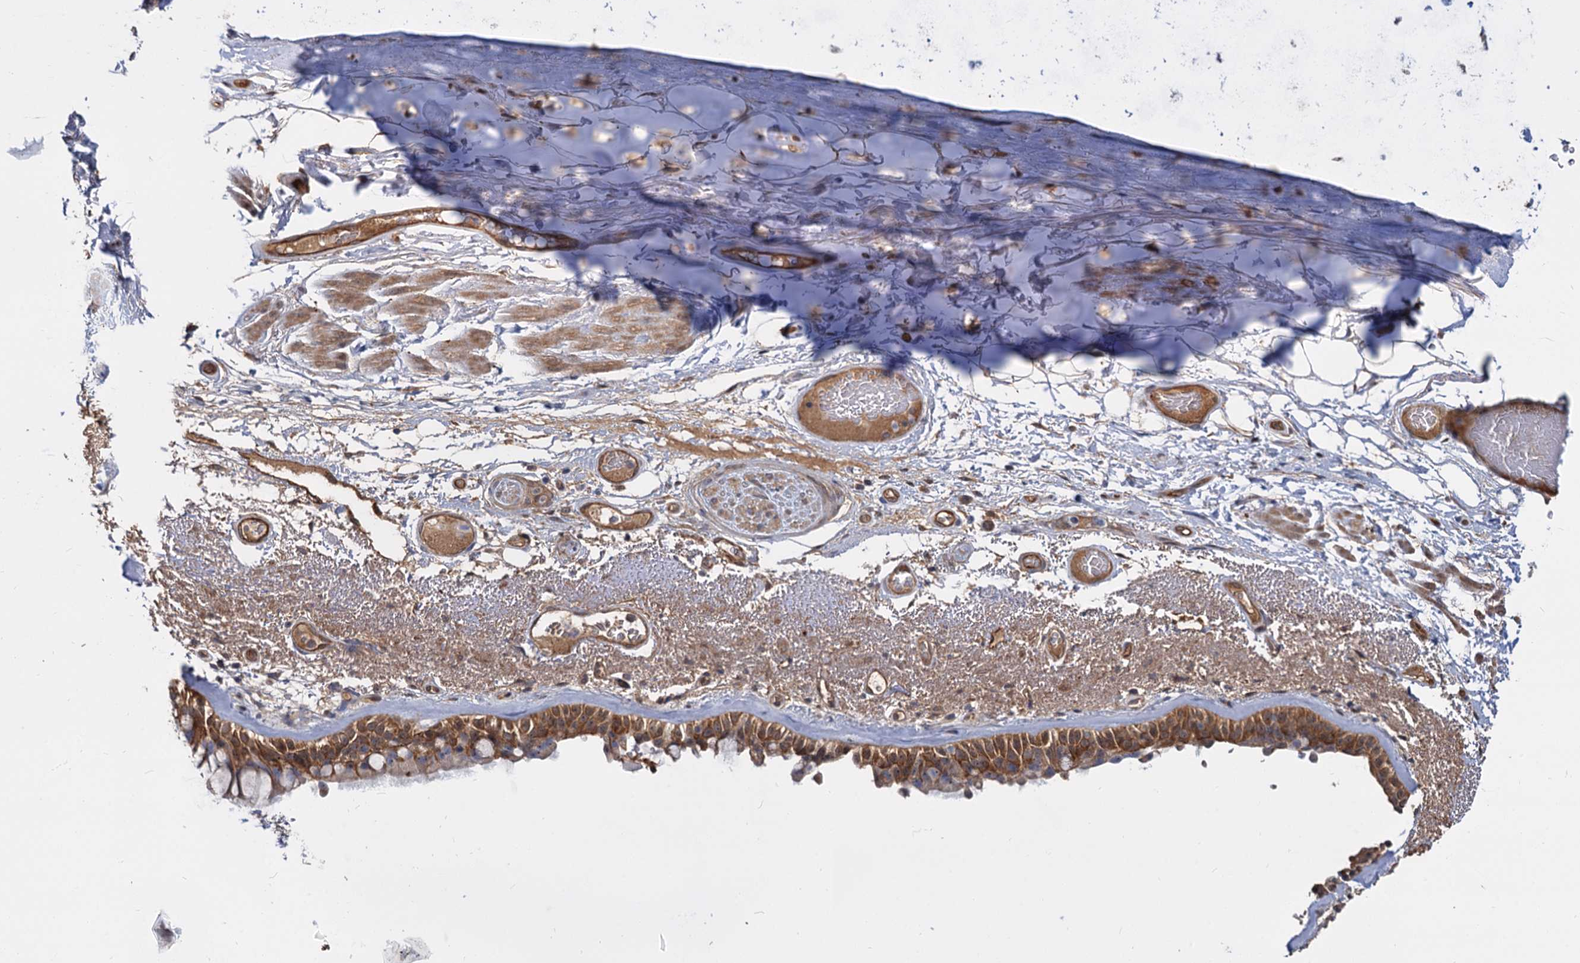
{"staining": {"intensity": "moderate", "quantity": ">75%", "location": "cytoplasmic/membranous"}, "tissue": "bronchus", "cell_type": "Respiratory epithelial cells", "image_type": "normal", "snomed": [{"axis": "morphology", "description": "Normal tissue, NOS"}, {"axis": "morphology", "description": "Squamous cell carcinoma, NOS"}, {"axis": "topography", "description": "Lymph node"}, {"axis": "topography", "description": "Bronchus"}, {"axis": "topography", "description": "Lung"}], "caption": "Immunohistochemistry micrograph of unremarkable human bronchus stained for a protein (brown), which displays medium levels of moderate cytoplasmic/membranous staining in approximately >75% of respiratory epithelial cells.", "gene": "SNX15", "patient": {"sex": "male", "age": 66}}